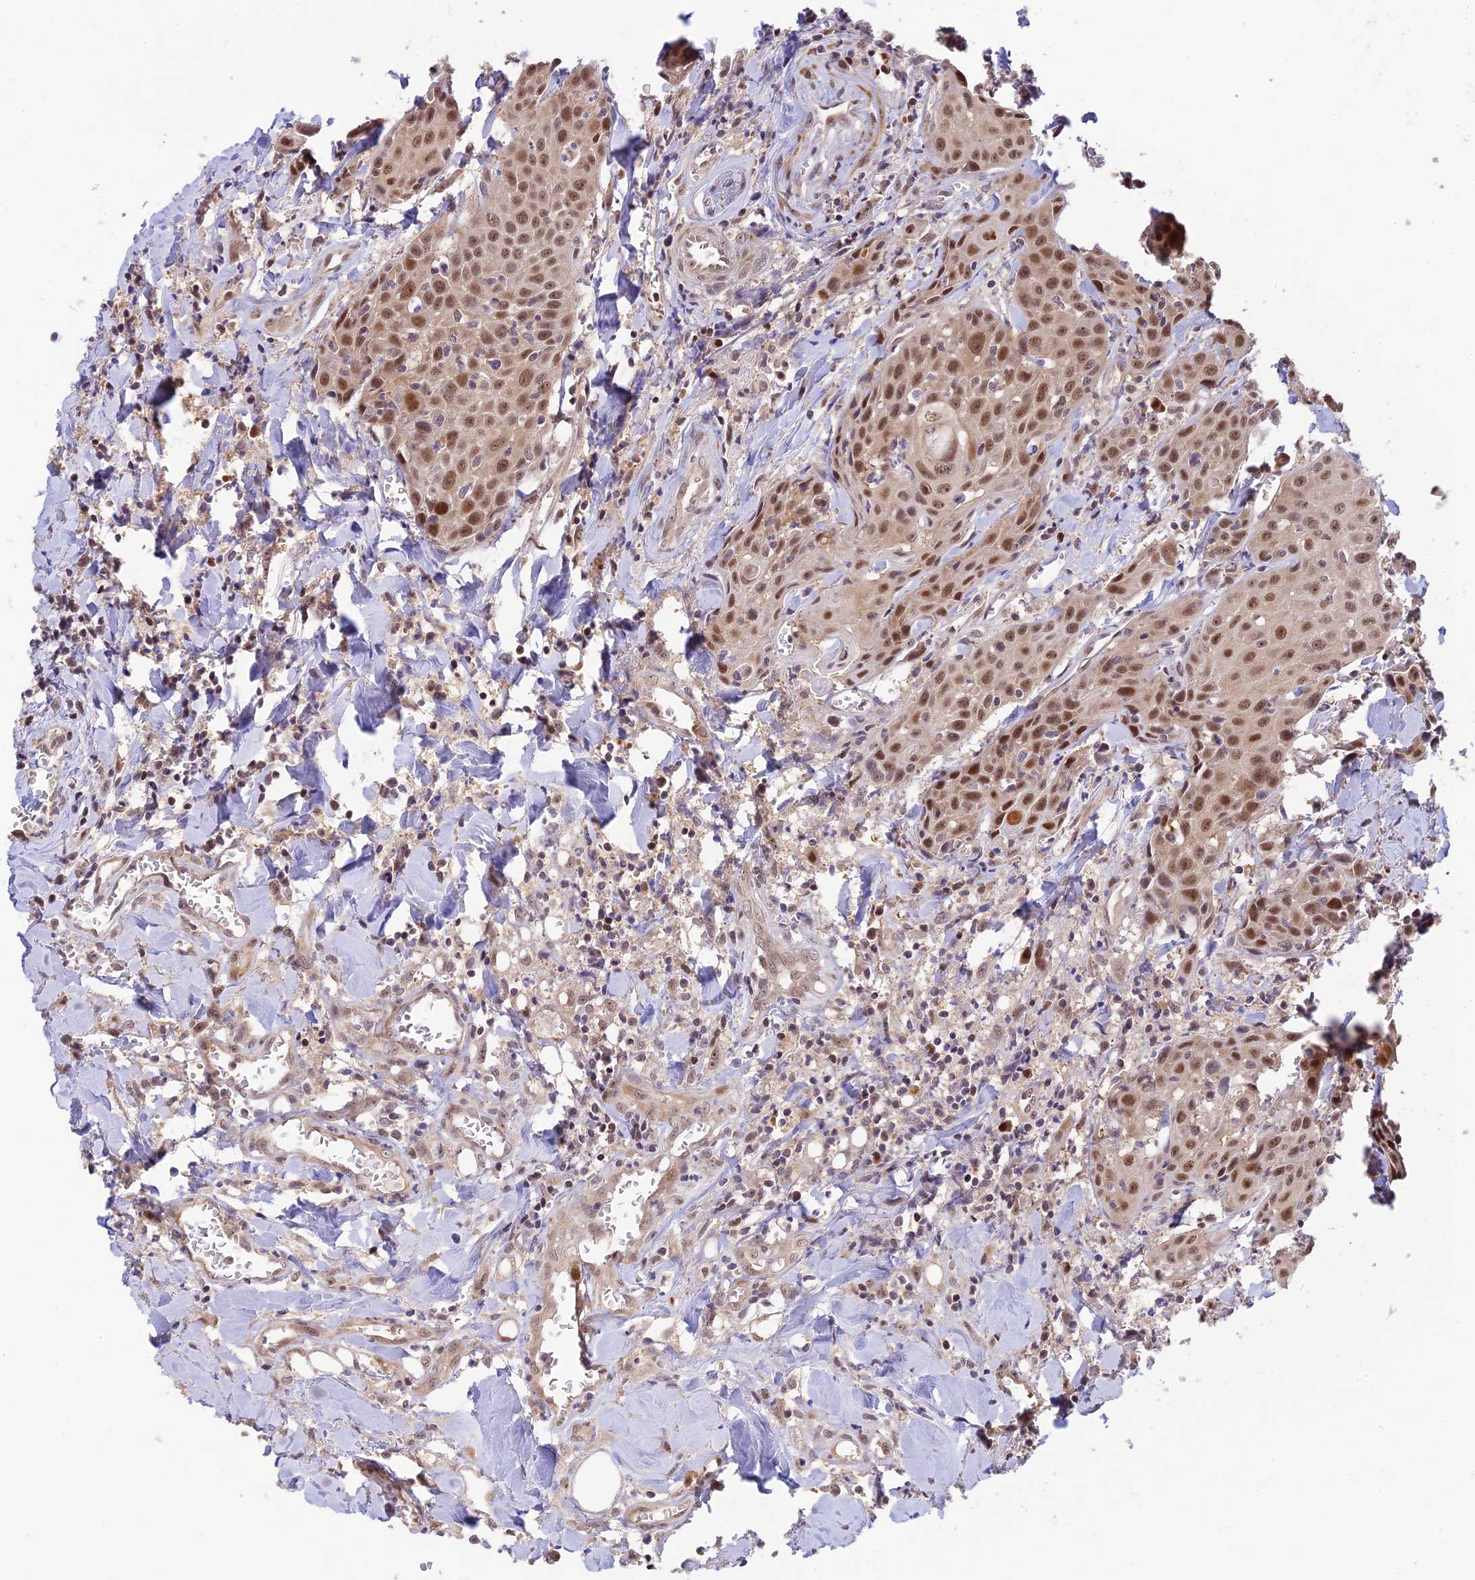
{"staining": {"intensity": "moderate", "quantity": ">75%", "location": "nuclear"}, "tissue": "head and neck cancer", "cell_type": "Tumor cells", "image_type": "cancer", "snomed": [{"axis": "morphology", "description": "Squamous cell carcinoma, NOS"}, {"axis": "topography", "description": "Oral tissue"}, {"axis": "topography", "description": "Head-Neck"}], "caption": "Human head and neck squamous cell carcinoma stained with a protein marker shows moderate staining in tumor cells.", "gene": "ASPDH", "patient": {"sex": "female", "age": 82}}